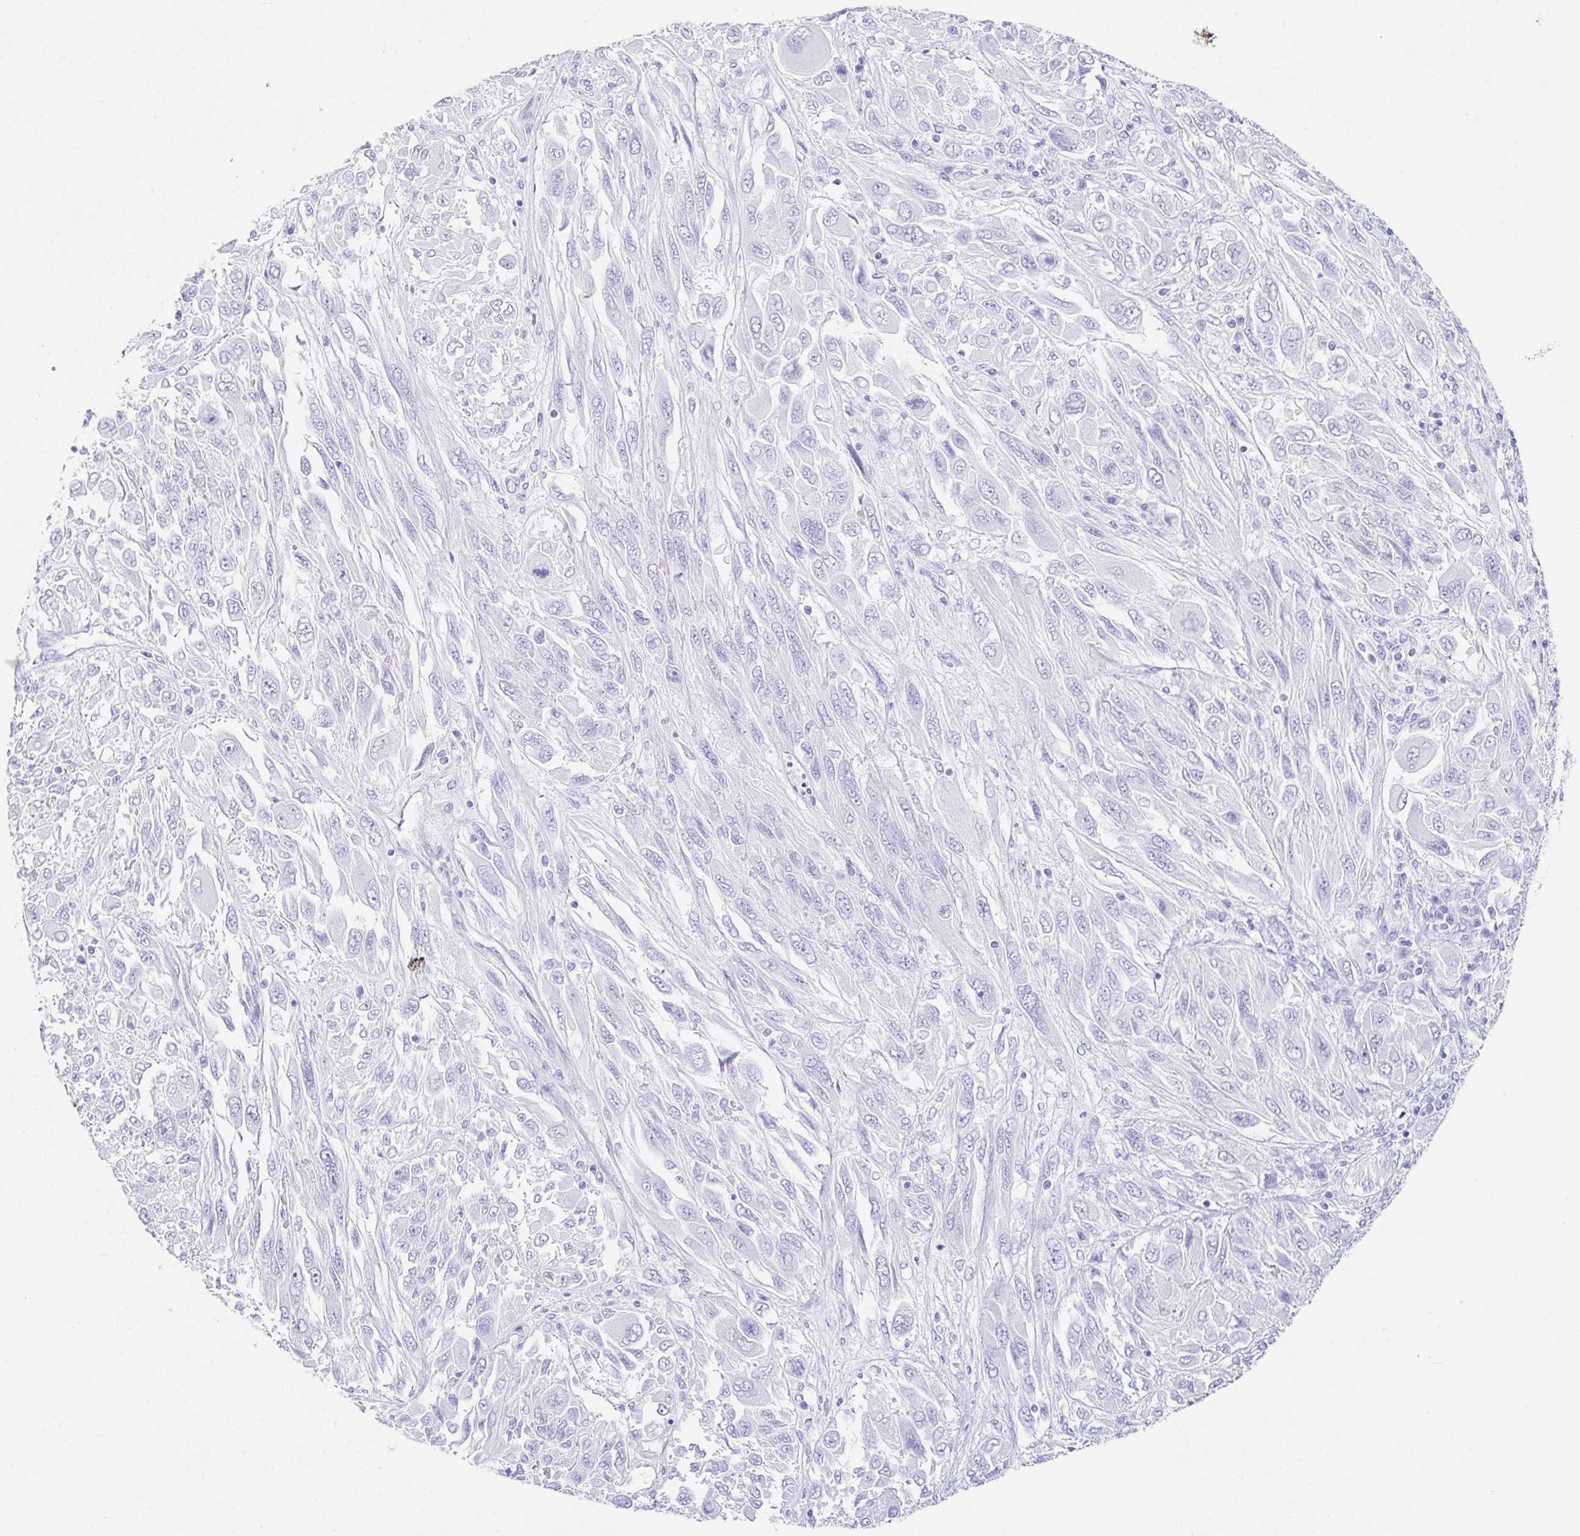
{"staining": {"intensity": "negative", "quantity": "none", "location": "none"}, "tissue": "melanoma", "cell_type": "Tumor cells", "image_type": "cancer", "snomed": [{"axis": "morphology", "description": "Malignant melanoma, NOS"}, {"axis": "topography", "description": "Skin"}], "caption": "Immunohistochemistry (IHC) of human malignant melanoma displays no expression in tumor cells.", "gene": "CLDND2", "patient": {"sex": "female", "age": 91}}